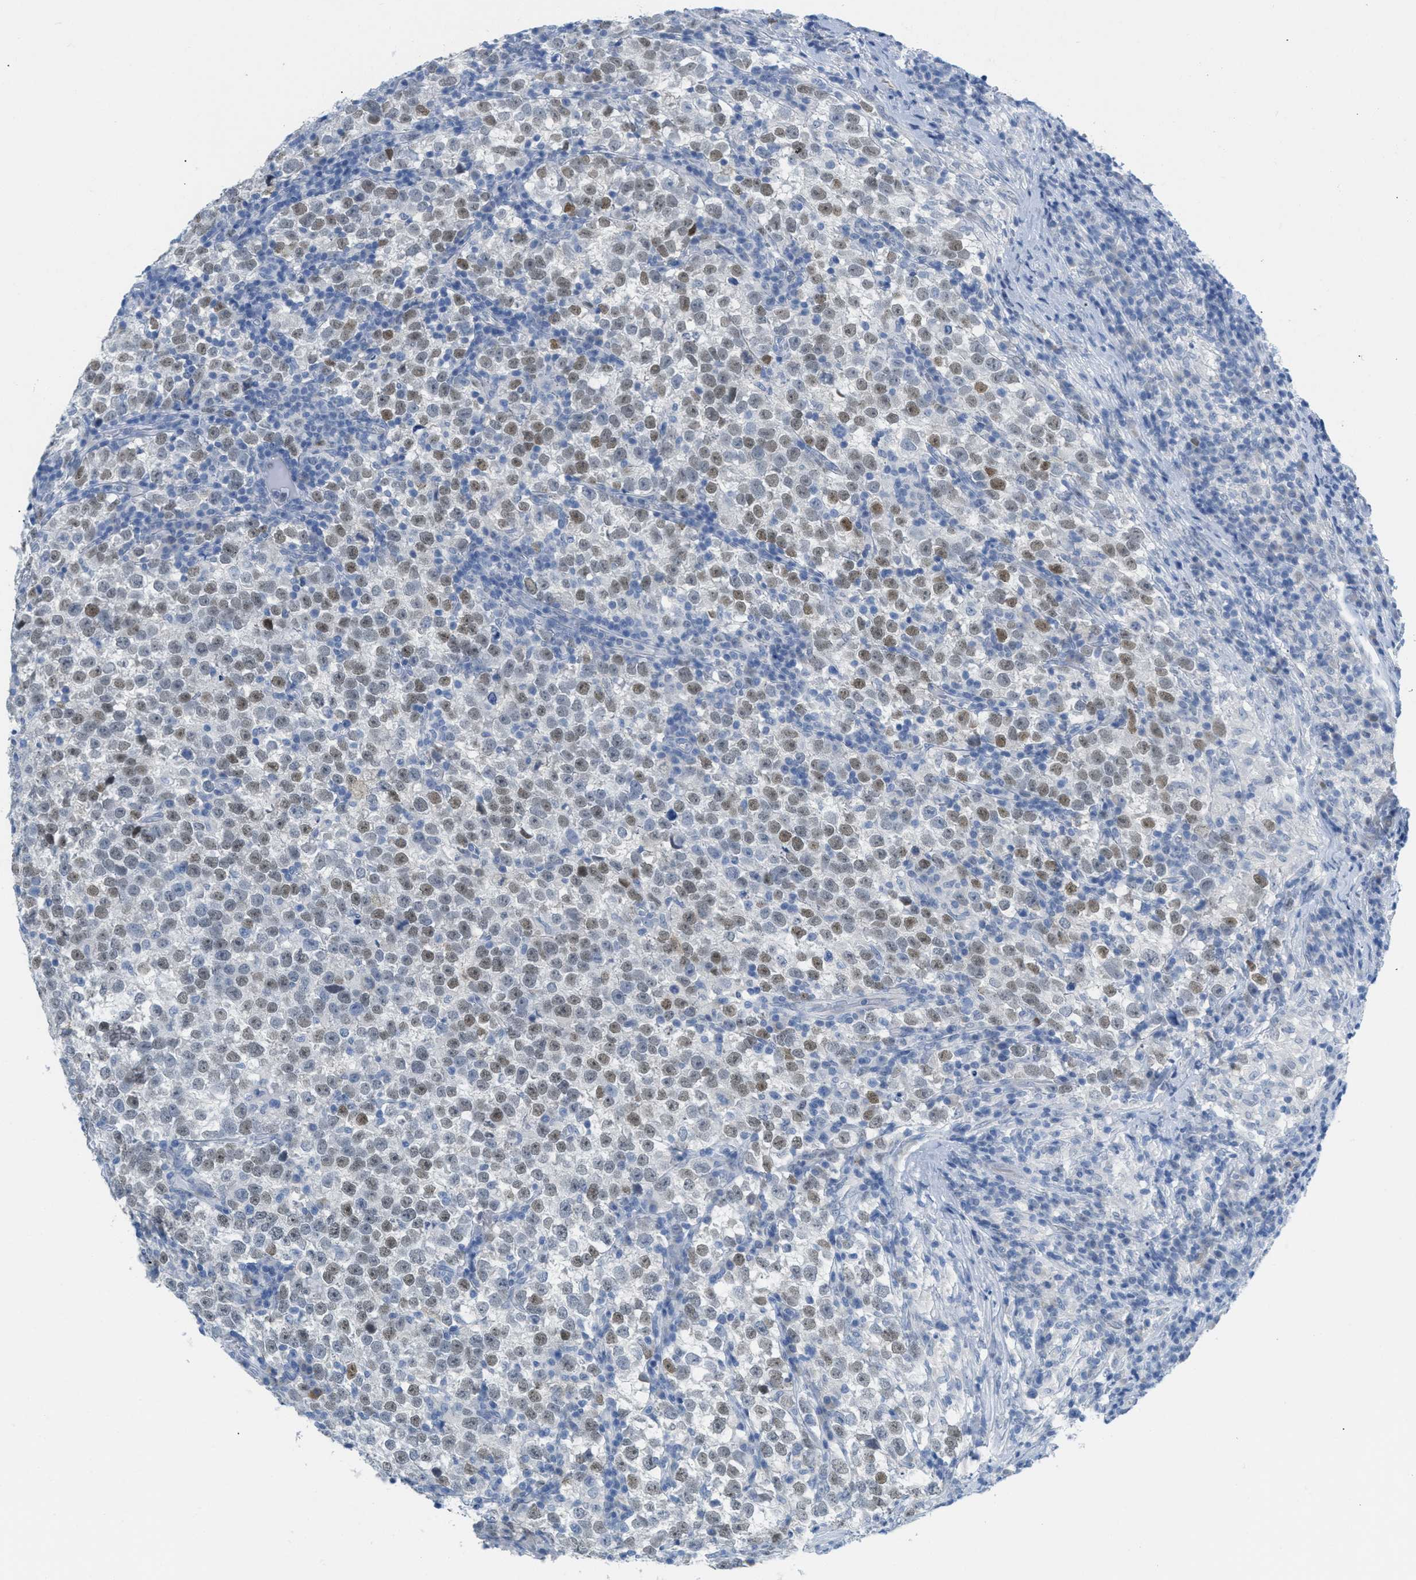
{"staining": {"intensity": "moderate", "quantity": "25%-75%", "location": "nuclear"}, "tissue": "testis cancer", "cell_type": "Tumor cells", "image_type": "cancer", "snomed": [{"axis": "morphology", "description": "Normal tissue, NOS"}, {"axis": "morphology", "description": "Seminoma, NOS"}, {"axis": "topography", "description": "Testis"}], "caption": "Testis cancer (seminoma) was stained to show a protein in brown. There is medium levels of moderate nuclear expression in approximately 25%-75% of tumor cells.", "gene": "HSF2", "patient": {"sex": "male", "age": 43}}